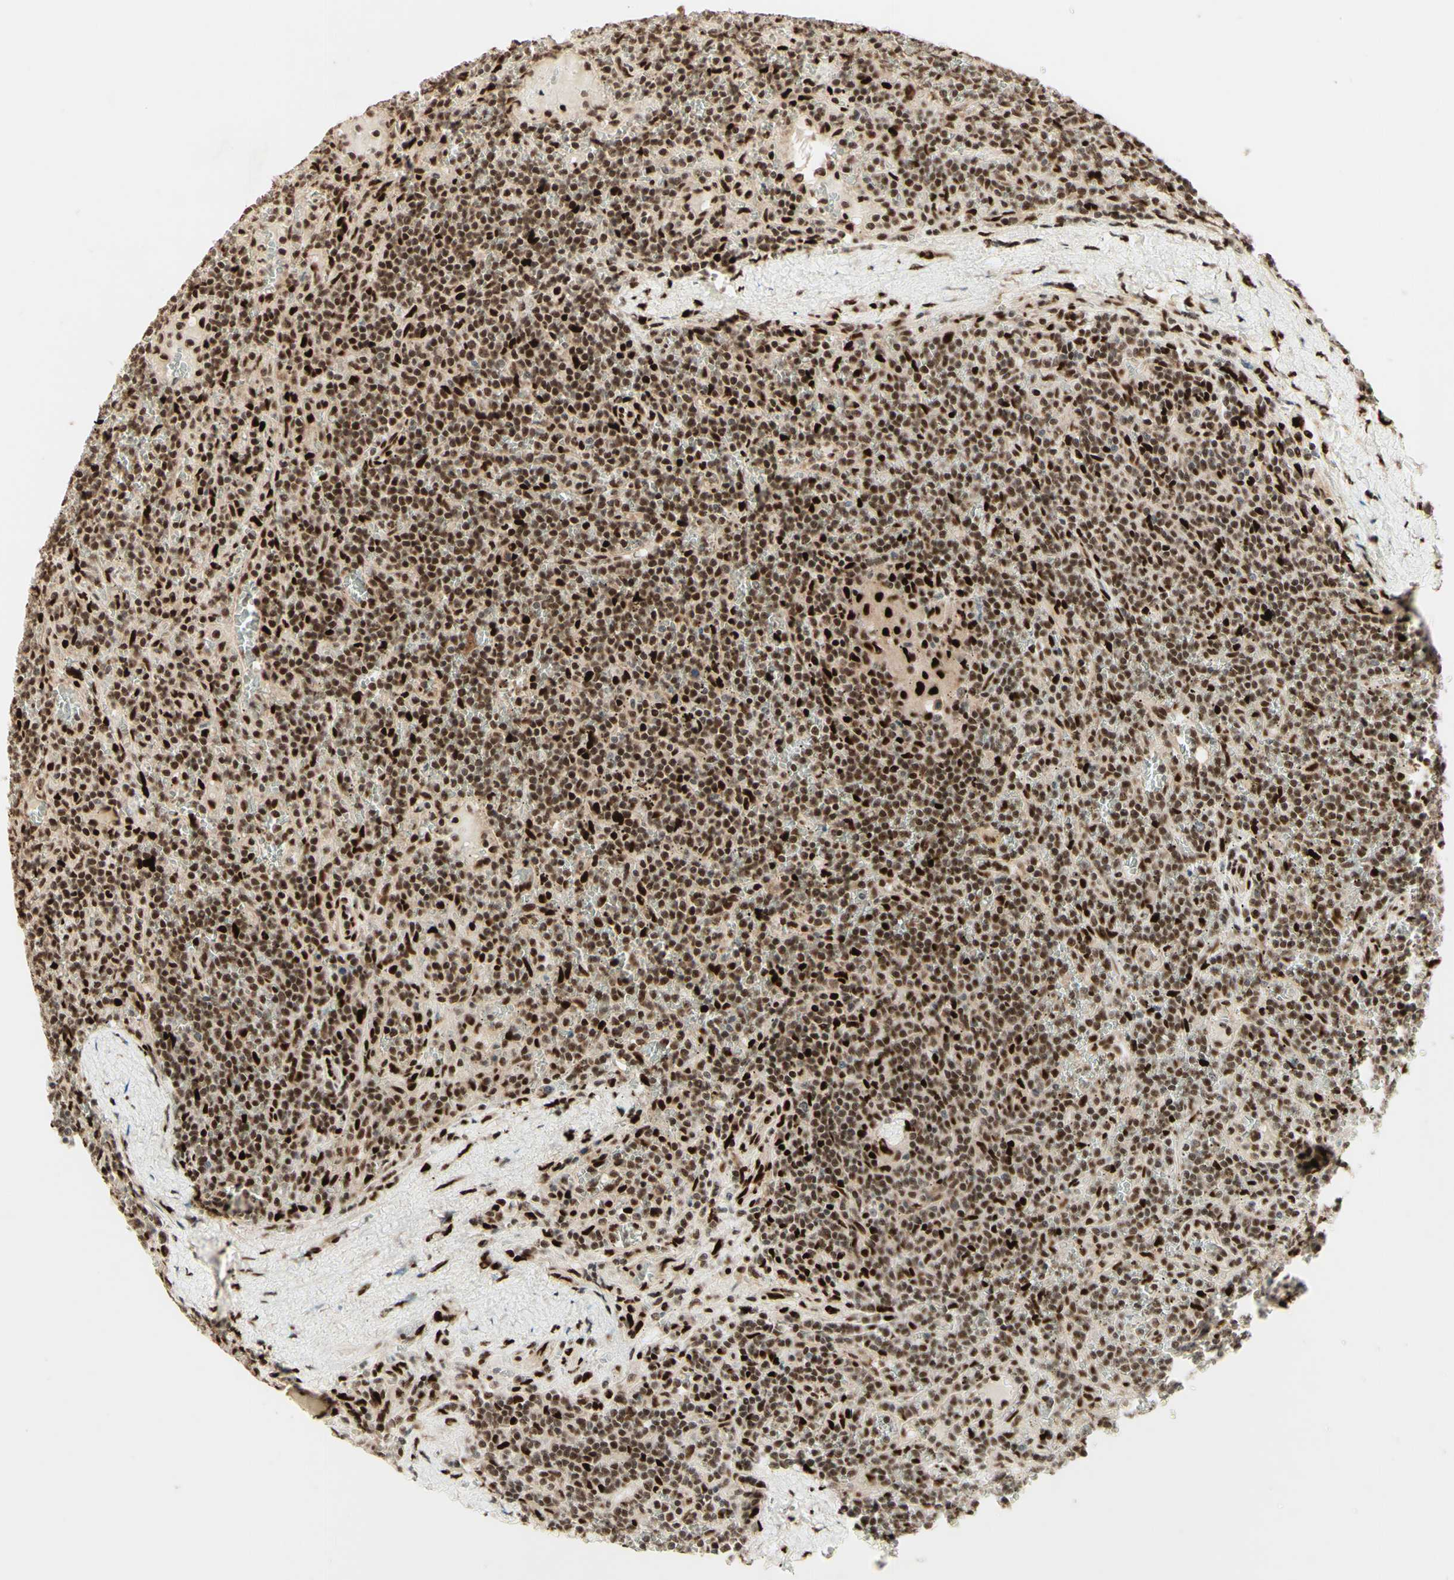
{"staining": {"intensity": "strong", "quantity": ">75%", "location": "nuclear"}, "tissue": "lymphoma", "cell_type": "Tumor cells", "image_type": "cancer", "snomed": [{"axis": "morphology", "description": "Malignant lymphoma, non-Hodgkin's type, Low grade"}, {"axis": "topography", "description": "Spleen"}], "caption": "The immunohistochemical stain shows strong nuclear staining in tumor cells of lymphoma tissue.", "gene": "NR3C1", "patient": {"sex": "female", "age": 19}}